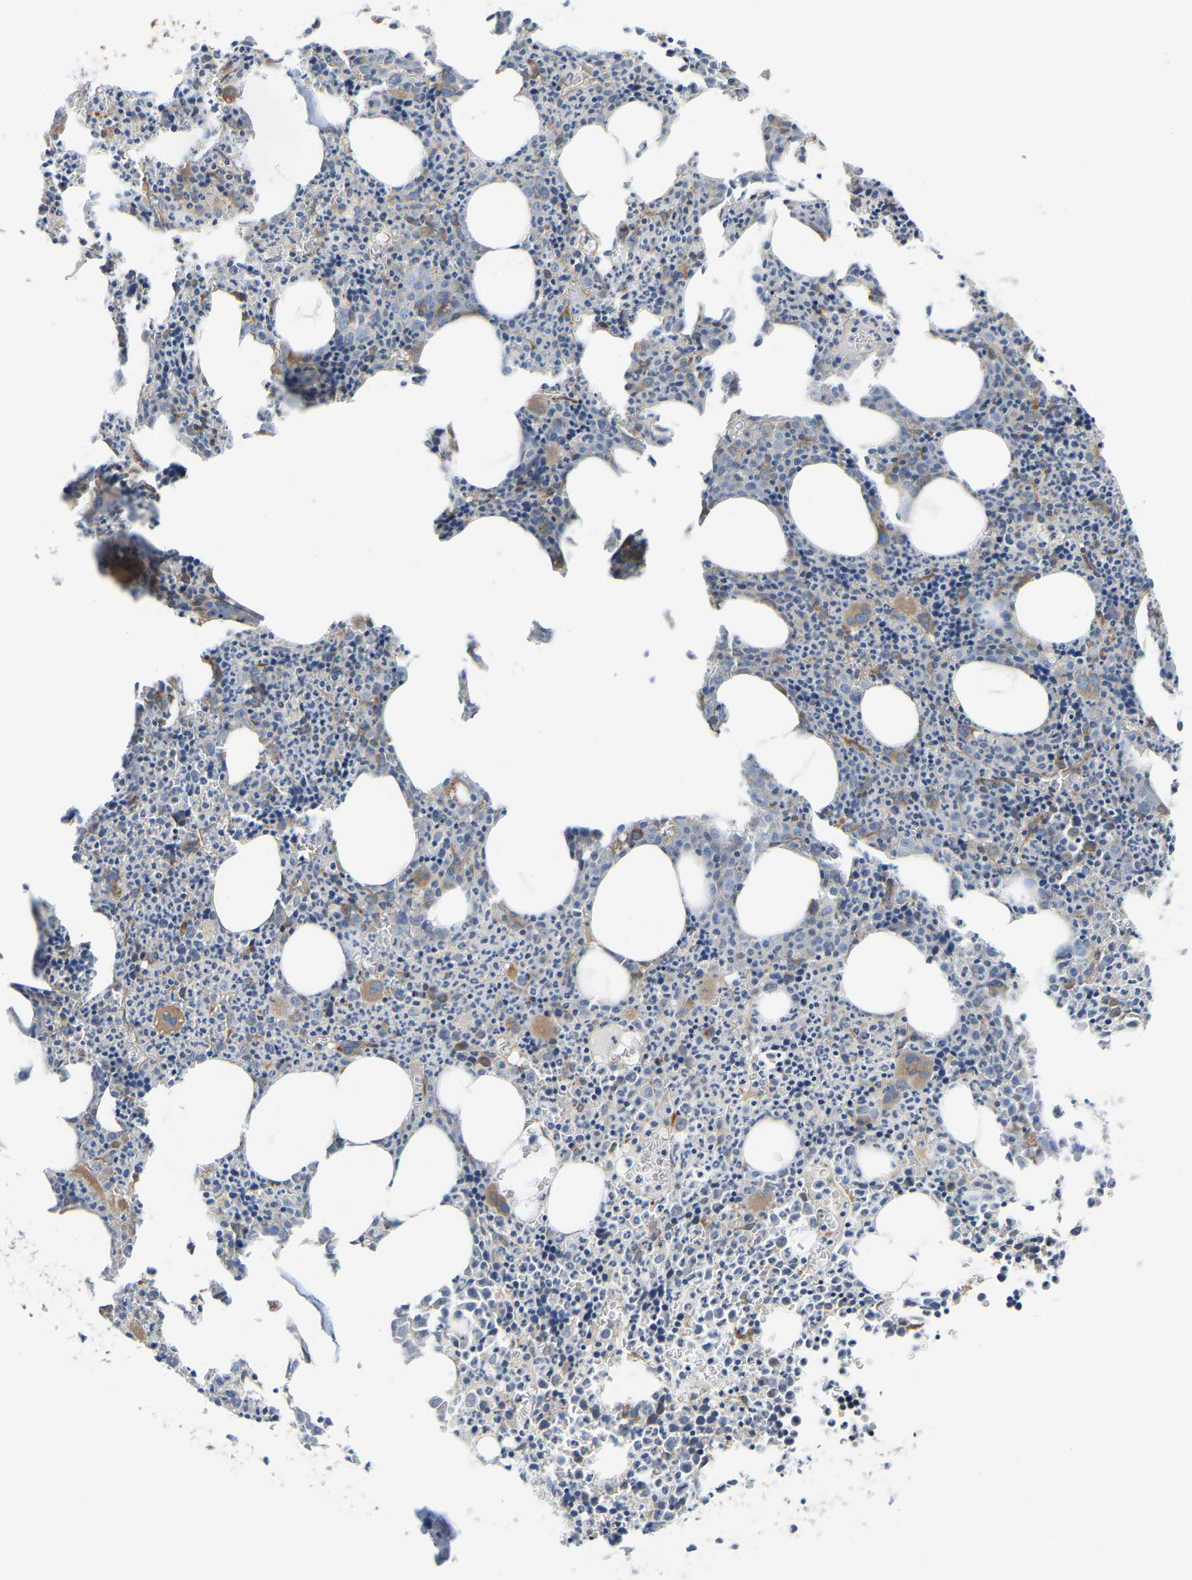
{"staining": {"intensity": "moderate", "quantity": "<25%", "location": "cytoplasmic/membranous"}, "tissue": "bone marrow", "cell_type": "Hematopoietic cells", "image_type": "normal", "snomed": [{"axis": "morphology", "description": "Normal tissue, NOS"}, {"axis": "morphology", "description": "Inflammation, NOS"}, {"axis": "topography", "description": "Bone marrow"}], "caption": "Hematopoietic cells show moderate cytoplasmic/membranous expression in approximately <25% of cells in unremarkable bone marrow. Ihc stains the protein of interest in brown and the nuclei are stained blue.", "gene": "ARL6IP5", "patient": {"sex": "male", "age": 31}}